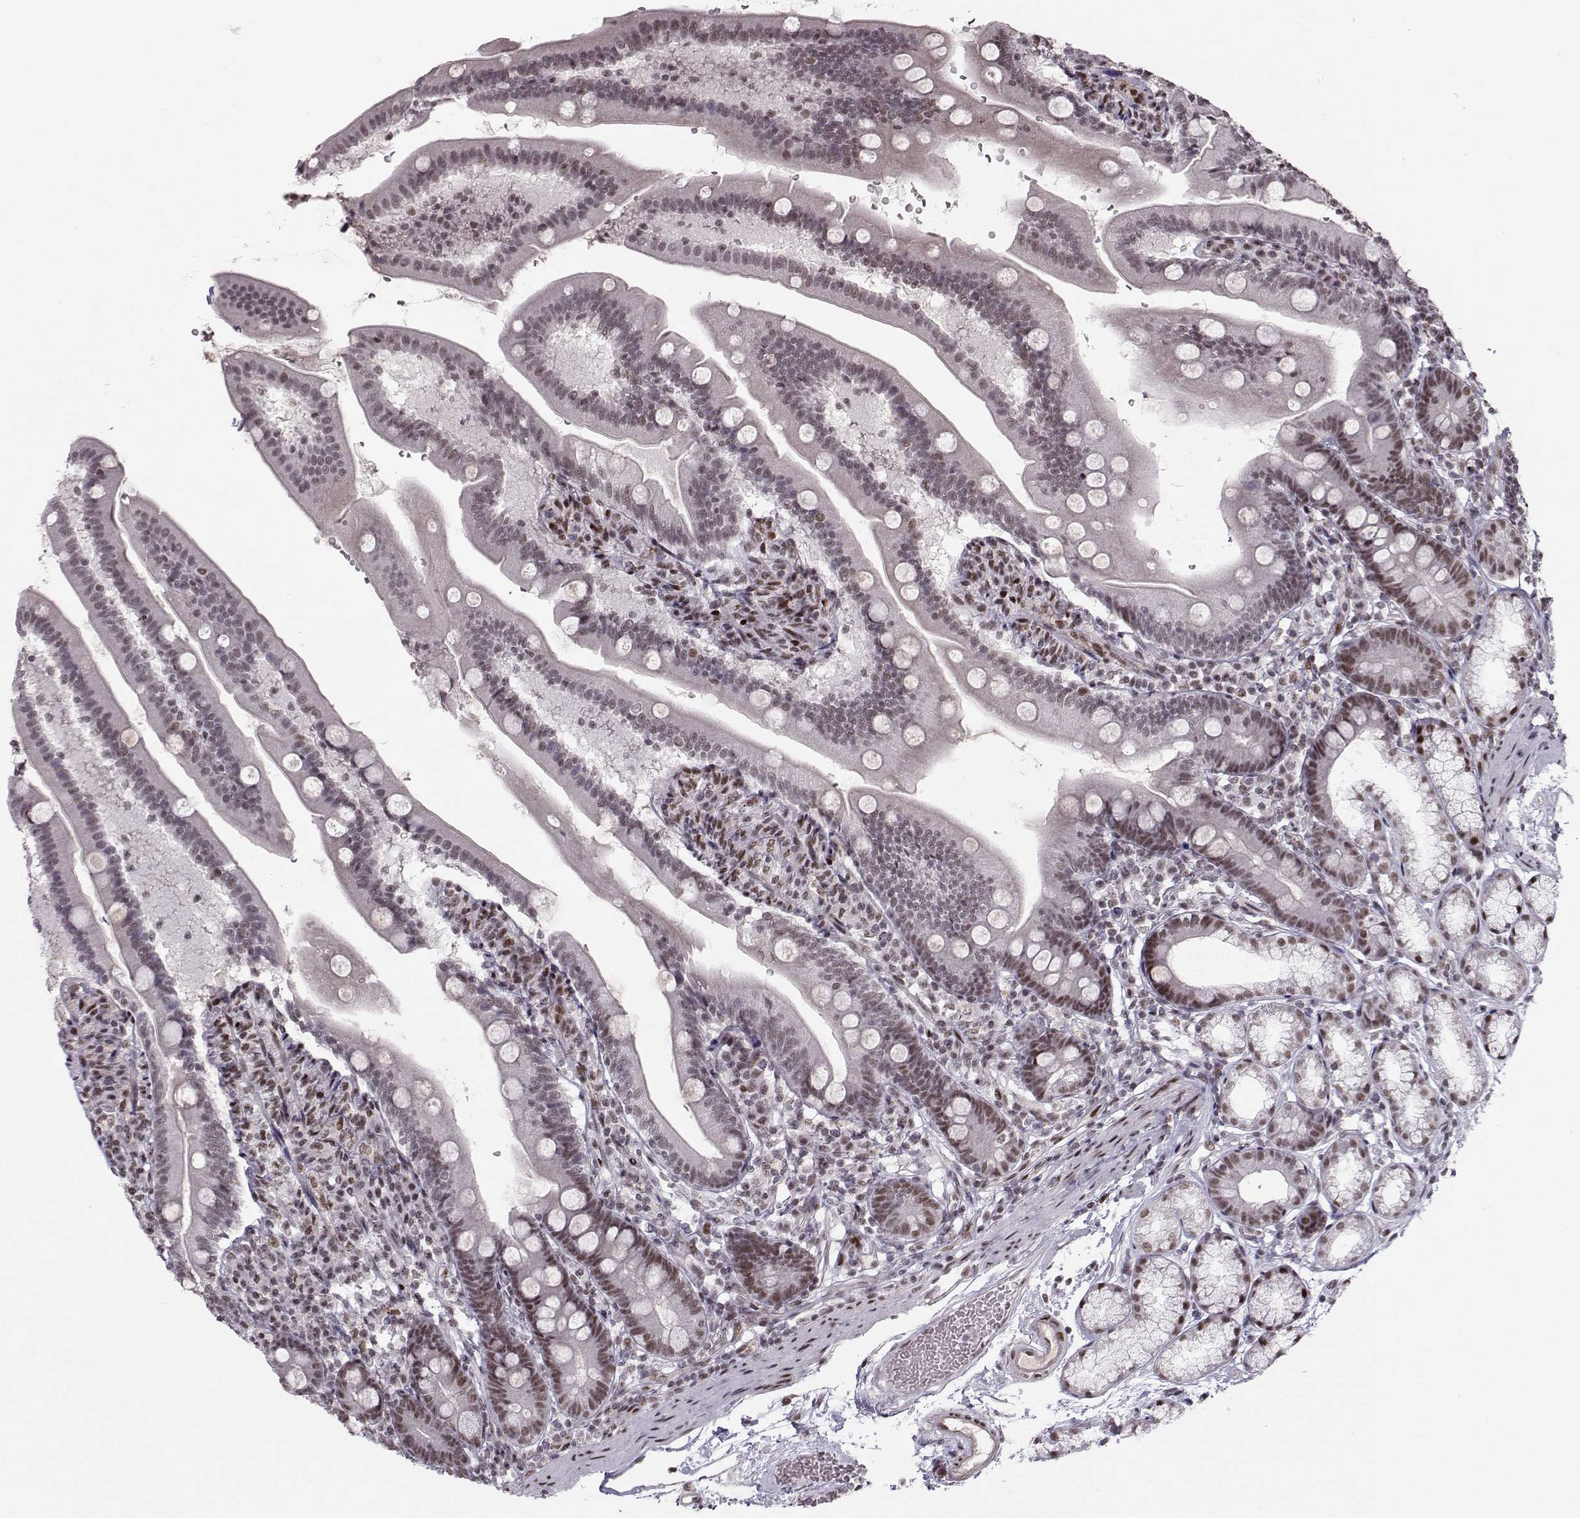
{"staining": {"intensity": "moderate", "quantity": "25%-75%", "location": "nuclear"}, "tissue": "duodenum", "cell_type": "Glandular cells", "image_type": "normal", "snomed": [{"axis": "morphology", "description": "Normal tissue, NOS"}, {"axis": "topography", "description": "Duodenum"}], "caption": "Protein expression analysis of unremarkable duodenum reveals moderate nuclear staining in approximately 25%-75% of glandular cells. (Brightfield microscopy of DAB IHC at high magnification).", "gene": "SNAPC2", "patient": {"sex": "female", "age": 67}}